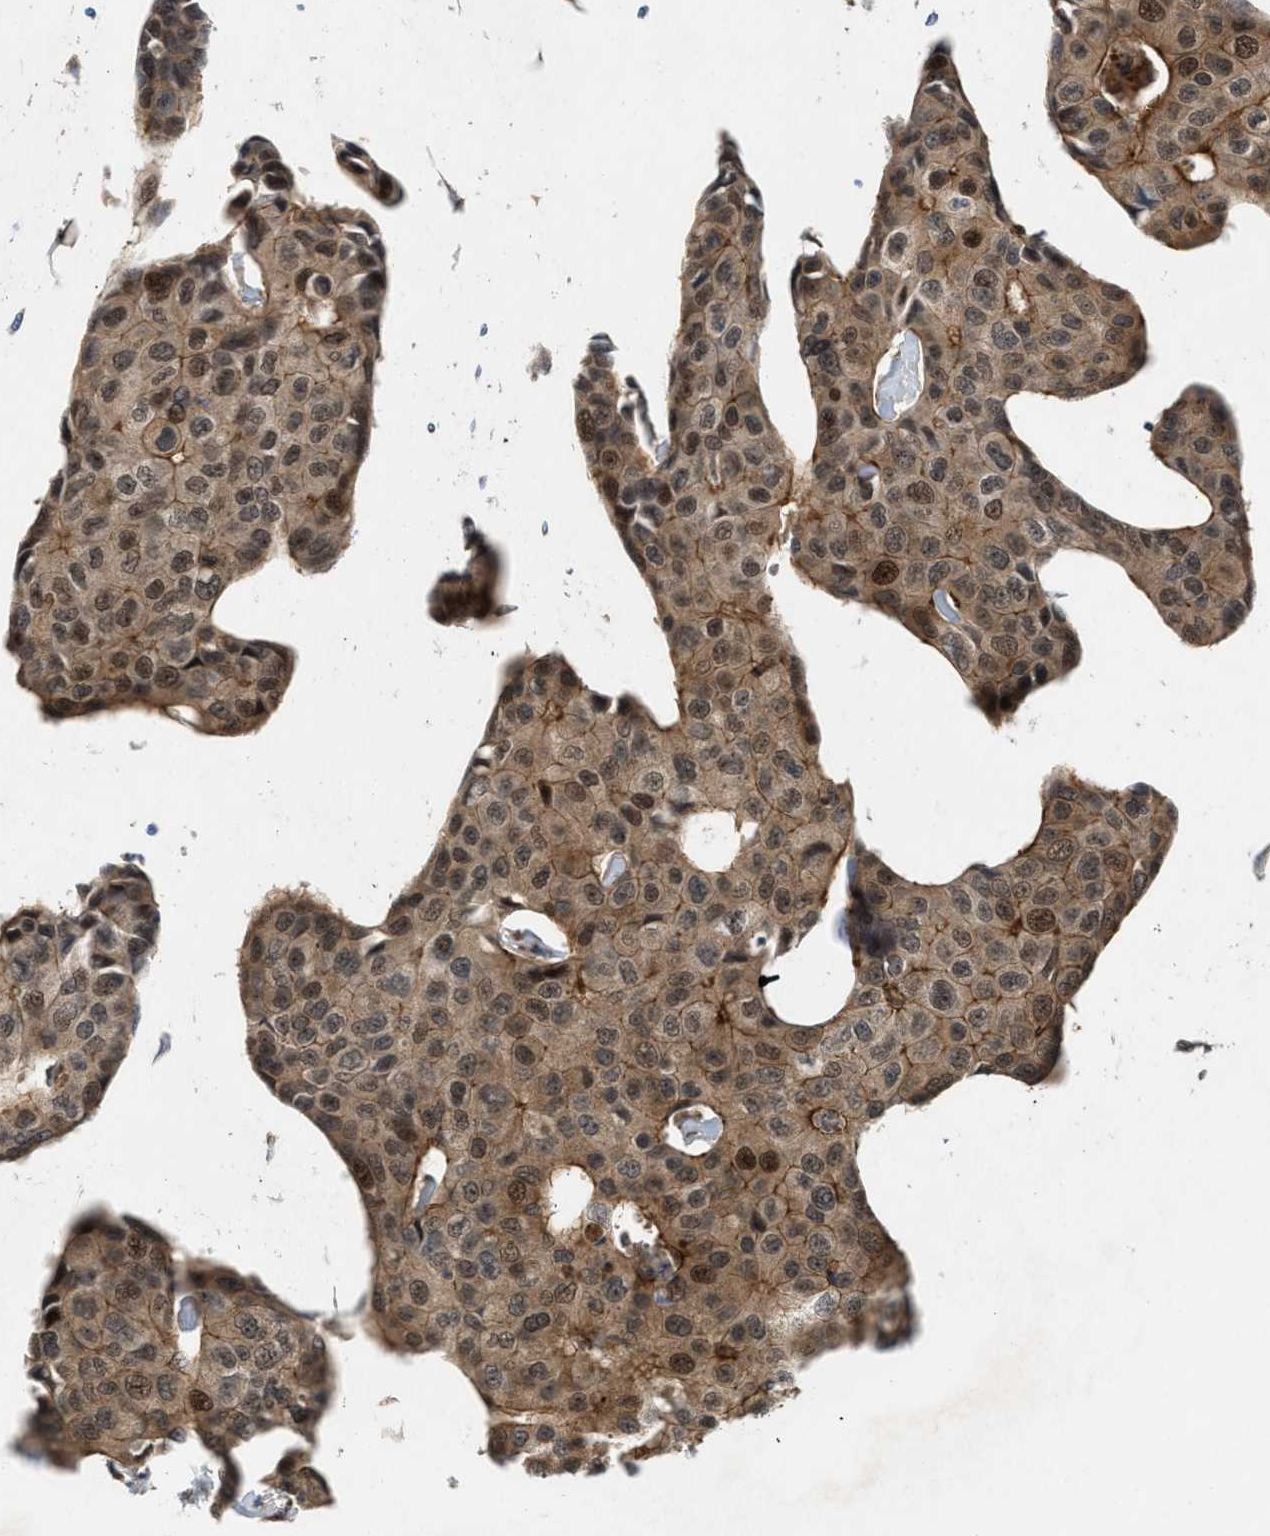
{"staining": {"intensity": "moderate", "quantity": ">75%", "location": "cytoplasmic/membranous,nuclear"}, "tissue": "breast cancer", "cell_type": "Tumor cells", "image_type": "cancer", "snomed": [{"axis": "morphology", "description": "Duct carcinoma"}, {"axis": "topography", "description": "Breast"}], "caption": "A medium amount of moderate cytoplasmic/membranous and nuclear staining is present in about >75% of tumor cells in breast cancer (invasive ductal carcinoma) tissue. (Brightfield microscopy of DAB IHC at high magnification).", "gene": "MFSD6", "patient": {"sex": "female", "age": 80}}